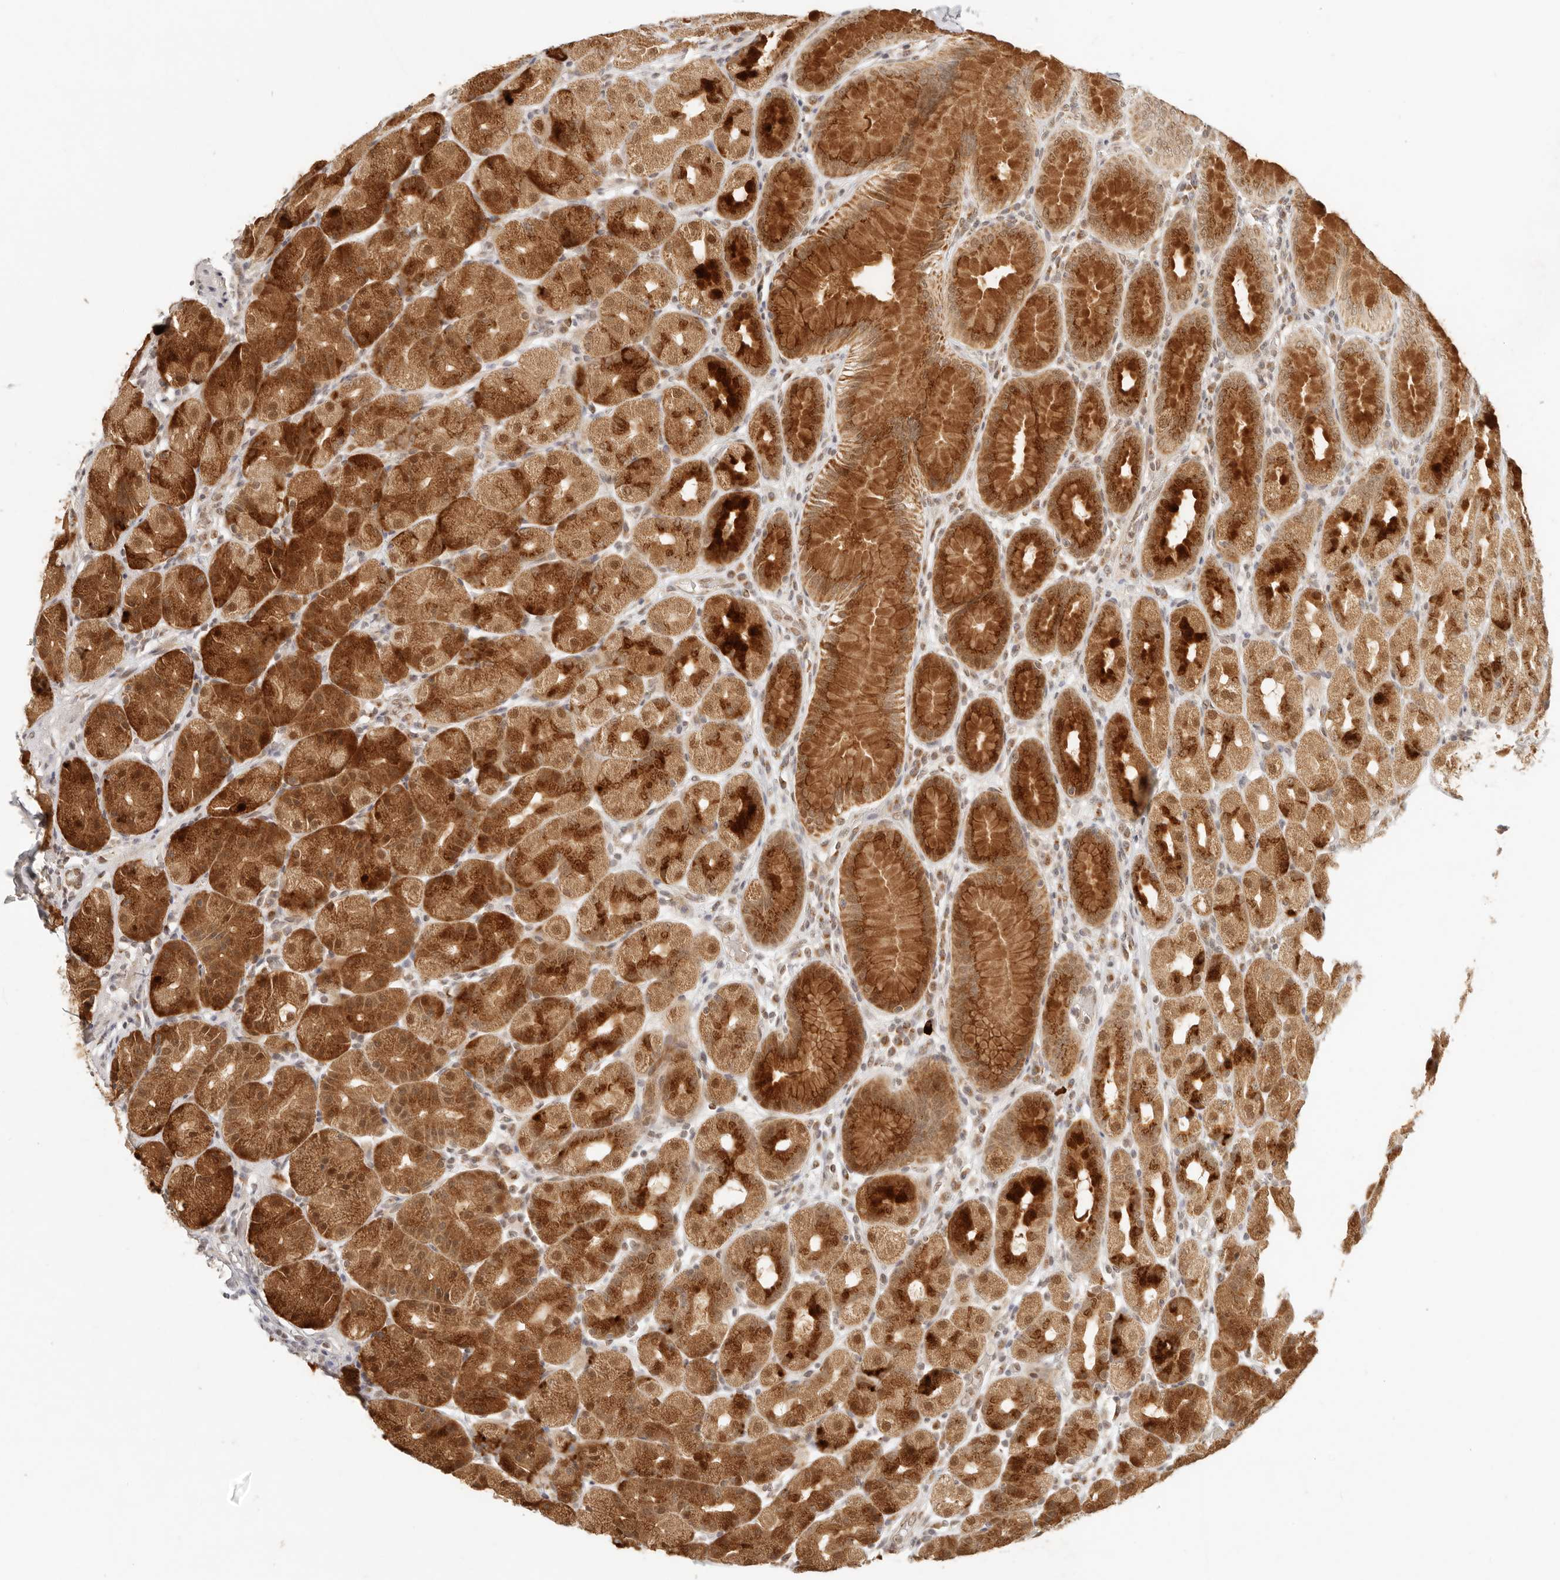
{"staining": {"intensity": "strong", "quantity": ">75%", "location": "cytoplasmic/membranous,nuclear"}, "tissue": "stomach", "cell_type": "Glandular cells", "image_type": "normal", "snomed": [{"axis": "morphology", "description": "Normal tissue, NOS"}, {"axis": "topography", "description": "Stomach, upper"}], "caption": "Immunohistochemical staining of normal stomach demonstrates strong cytoplasmic/membranous,nuclear protein expression in about >75% of glandular cells.", "gene": "INTS11", "patient": {"sex": "male", "age": 68}}